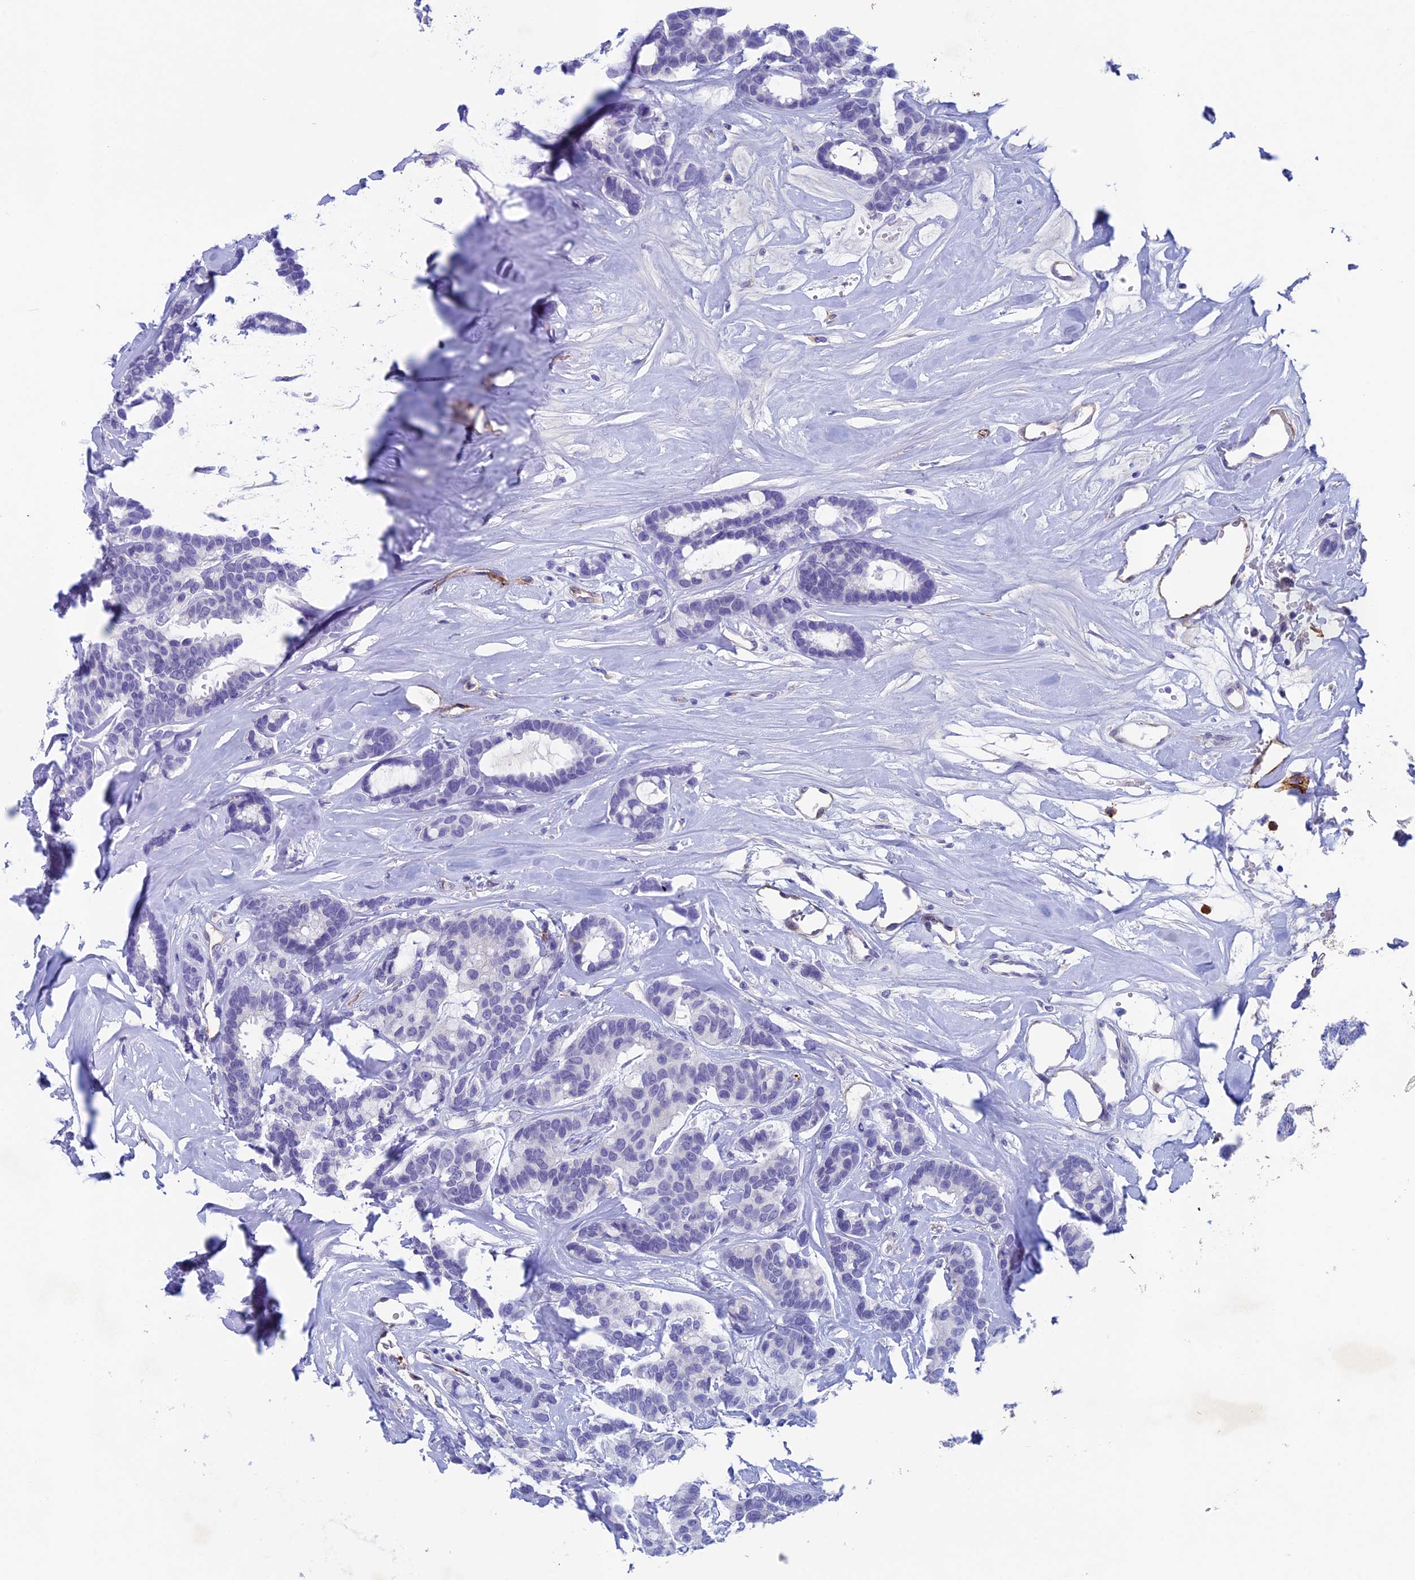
{"staining": {"intensity": "negative", "quantity": "none", "location": "none"}, "tissue": "breast cancer", "cell_type": "Tumor cells", "image_type": "cancer", "snomed": [{"axis": "morphology", "description": "Duct carcinoma"}, {"axis": "topography", "description": "Breast"}], "caption": "Immunohistochemical staining of invasive ductal carcinoma (breast) shows no significant expression in tumor cells.", "gene": "INSYN1", "patient": {"sex": "female", "age": 87}}